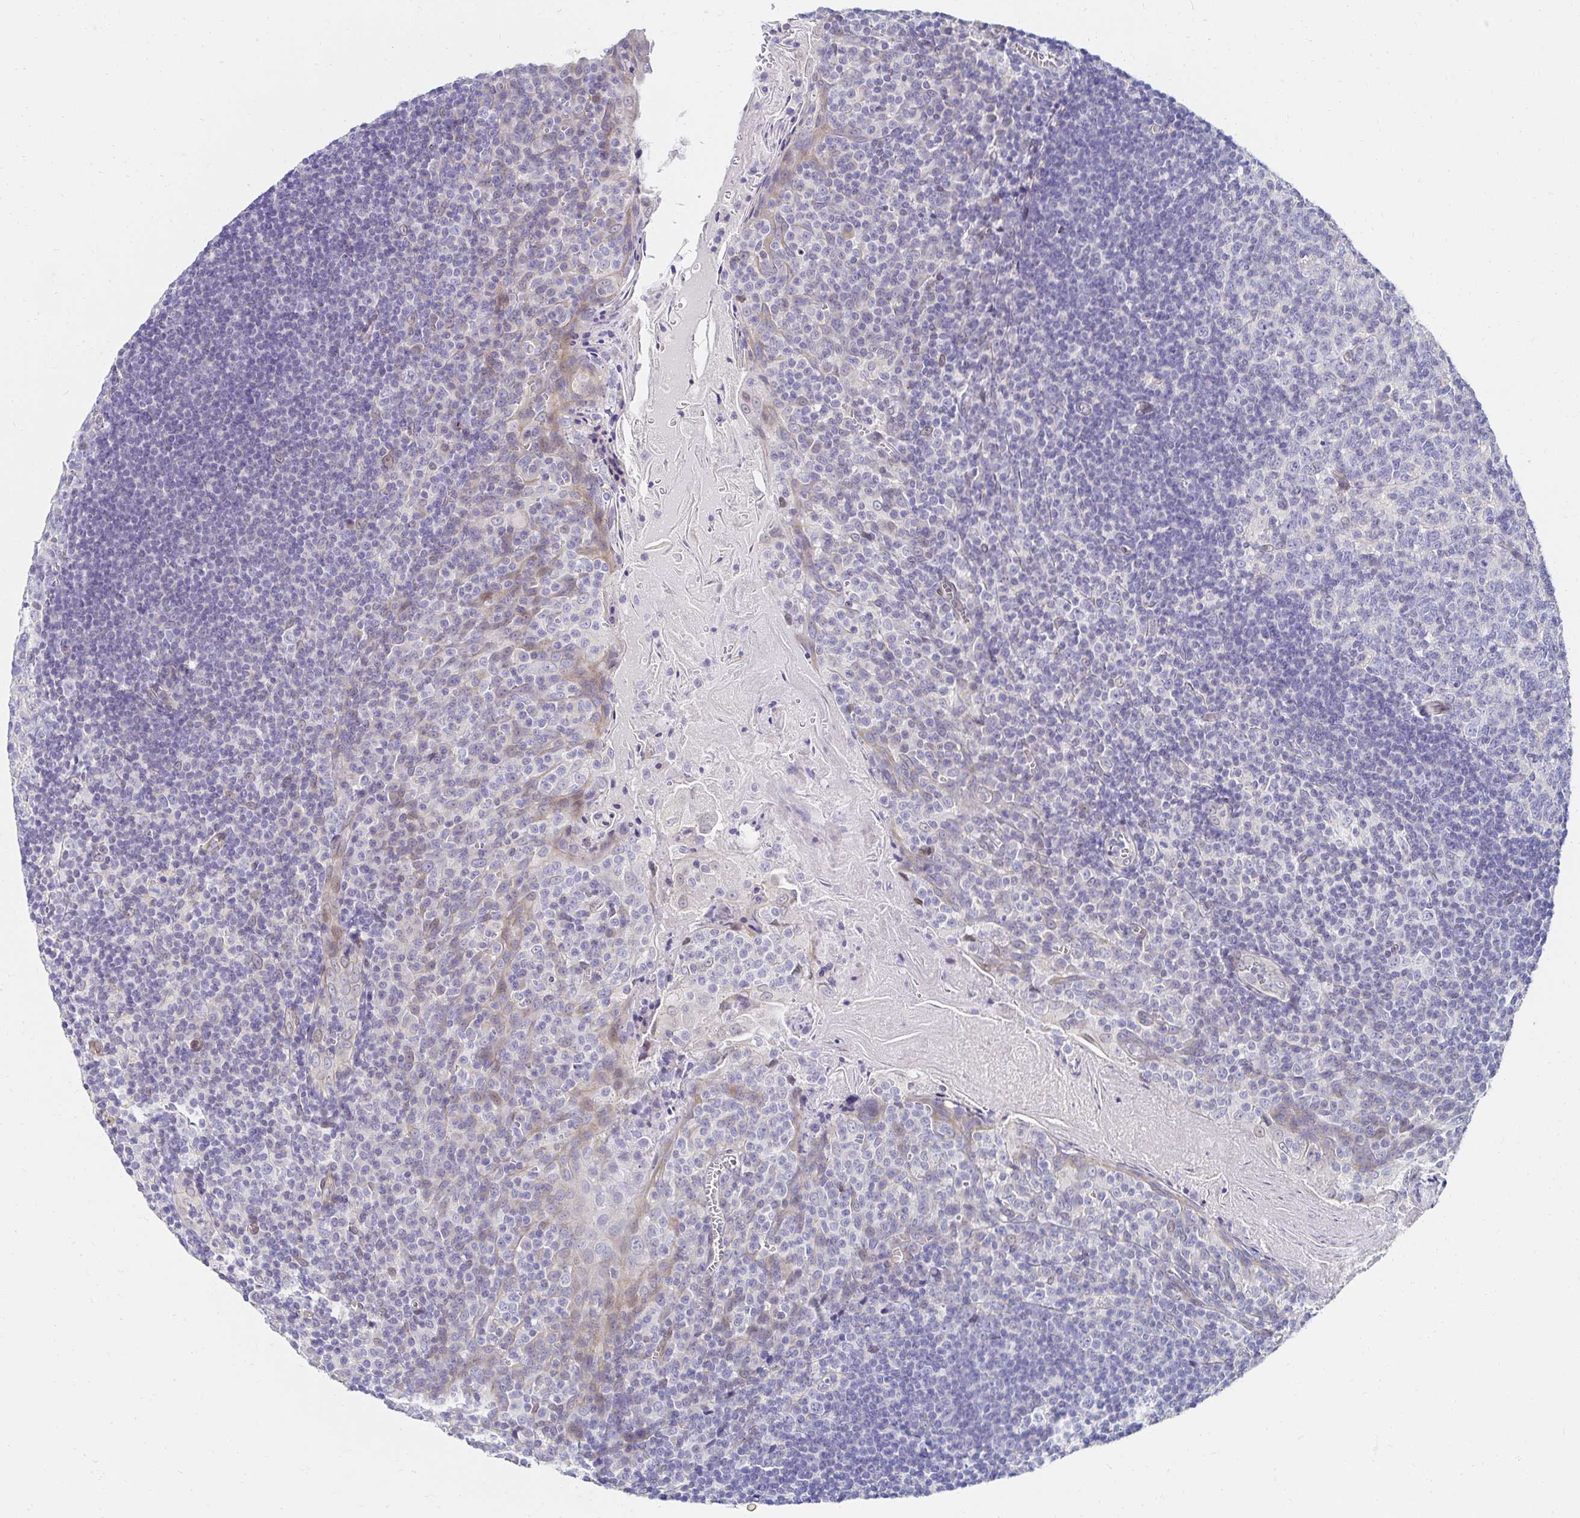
{"staining": {"intensity": "negative", "quantity": "none", "location": "none"}, "tissue": "tonsil", "cell_type": "Germinal center cells", "image_type": "normal", "snomed": [{"axis": "morphology", "description": "Normal tissue, NOS"}, {"axis": "topography", "description": "Tonsil"}], "caption": "Immunohistochemistry (IHC) image of benign tonsil: tonsil stained with DAB (3,3'-diaminobenzidine) shows no significant protein positivity in germinal center cells.", "gene": "AKAP14", "patient": {"sex": "male", "age": 27}}